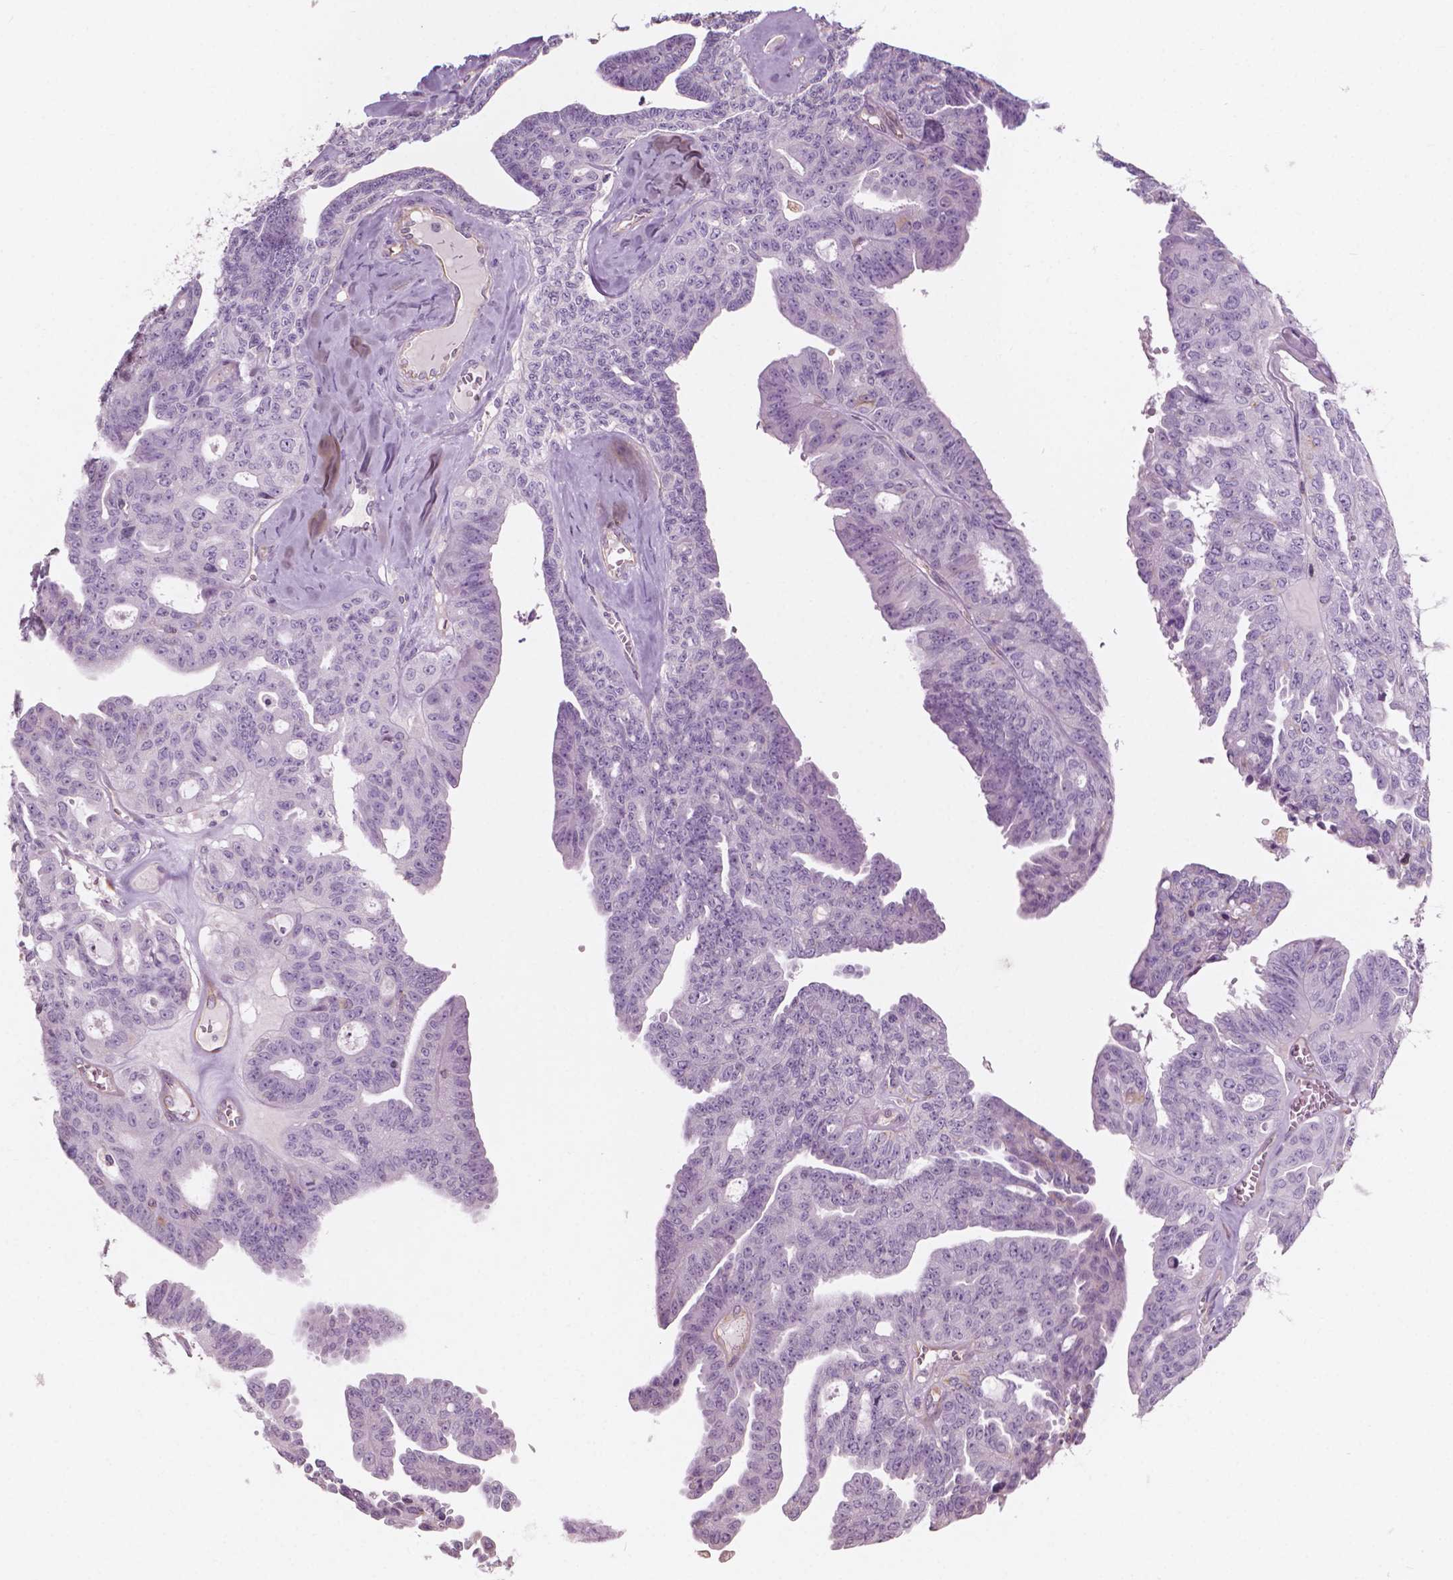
{"staining": {"intensity": "negative", "quantity": "none", "location": "none"}, "tissue": "ovarian cancer", "cell_type": "Tumor cells", "image_type": "cancer", "snomed": [{"axis": "morphology", "description": "Cystadenocarcinoma, serous, NOS"}, {"axis": "topography", "description": "Ovary"}], "caption": "Tumor cells are negative for protein expression in human ovarian serous cystadenocarcinoma.", "gene": "AWAT1", "patient": {"sex": "female", "age": 71}}